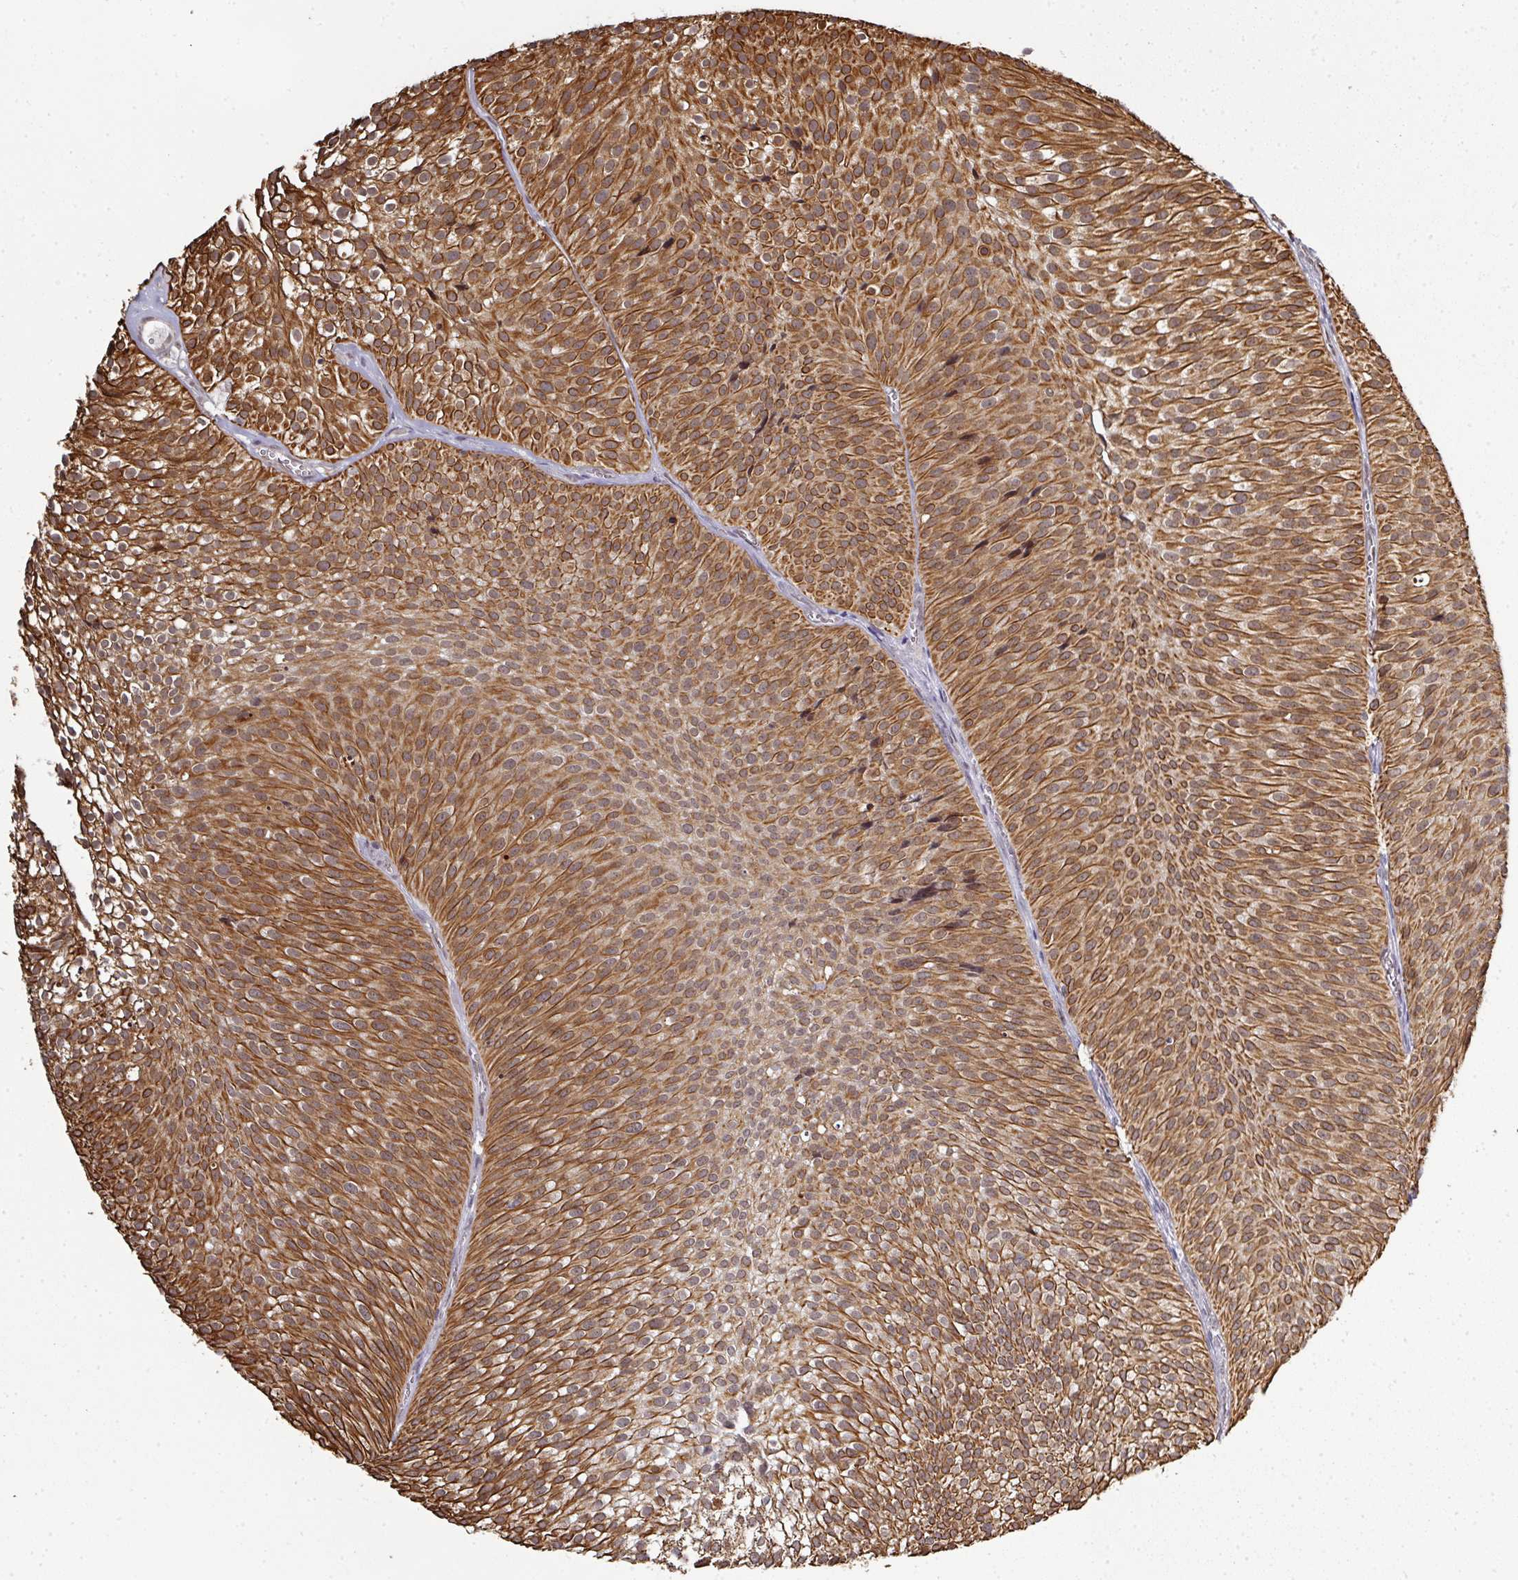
{"staining": {"intensity": "moderate", "quantity": ">75%", "location": "cytoplasmic/membranous"}, "tissue": "urothelial cancer", "cell_type": "Tumor cells", "image_type": "cancer", "snomed": [{"axis": "morphology", "description": "Urothelial carcinoma, Low grade"}, {"axis": "topography", "description": "Urinary bladder"}], "caption": "Protein staining exhibits moderate cytoplasmic/membranous expression in about >75% of tumor cells in urothelial cancer.", "gene": "GTF2H3", "patient": {"sex": "male", "age": 91}}